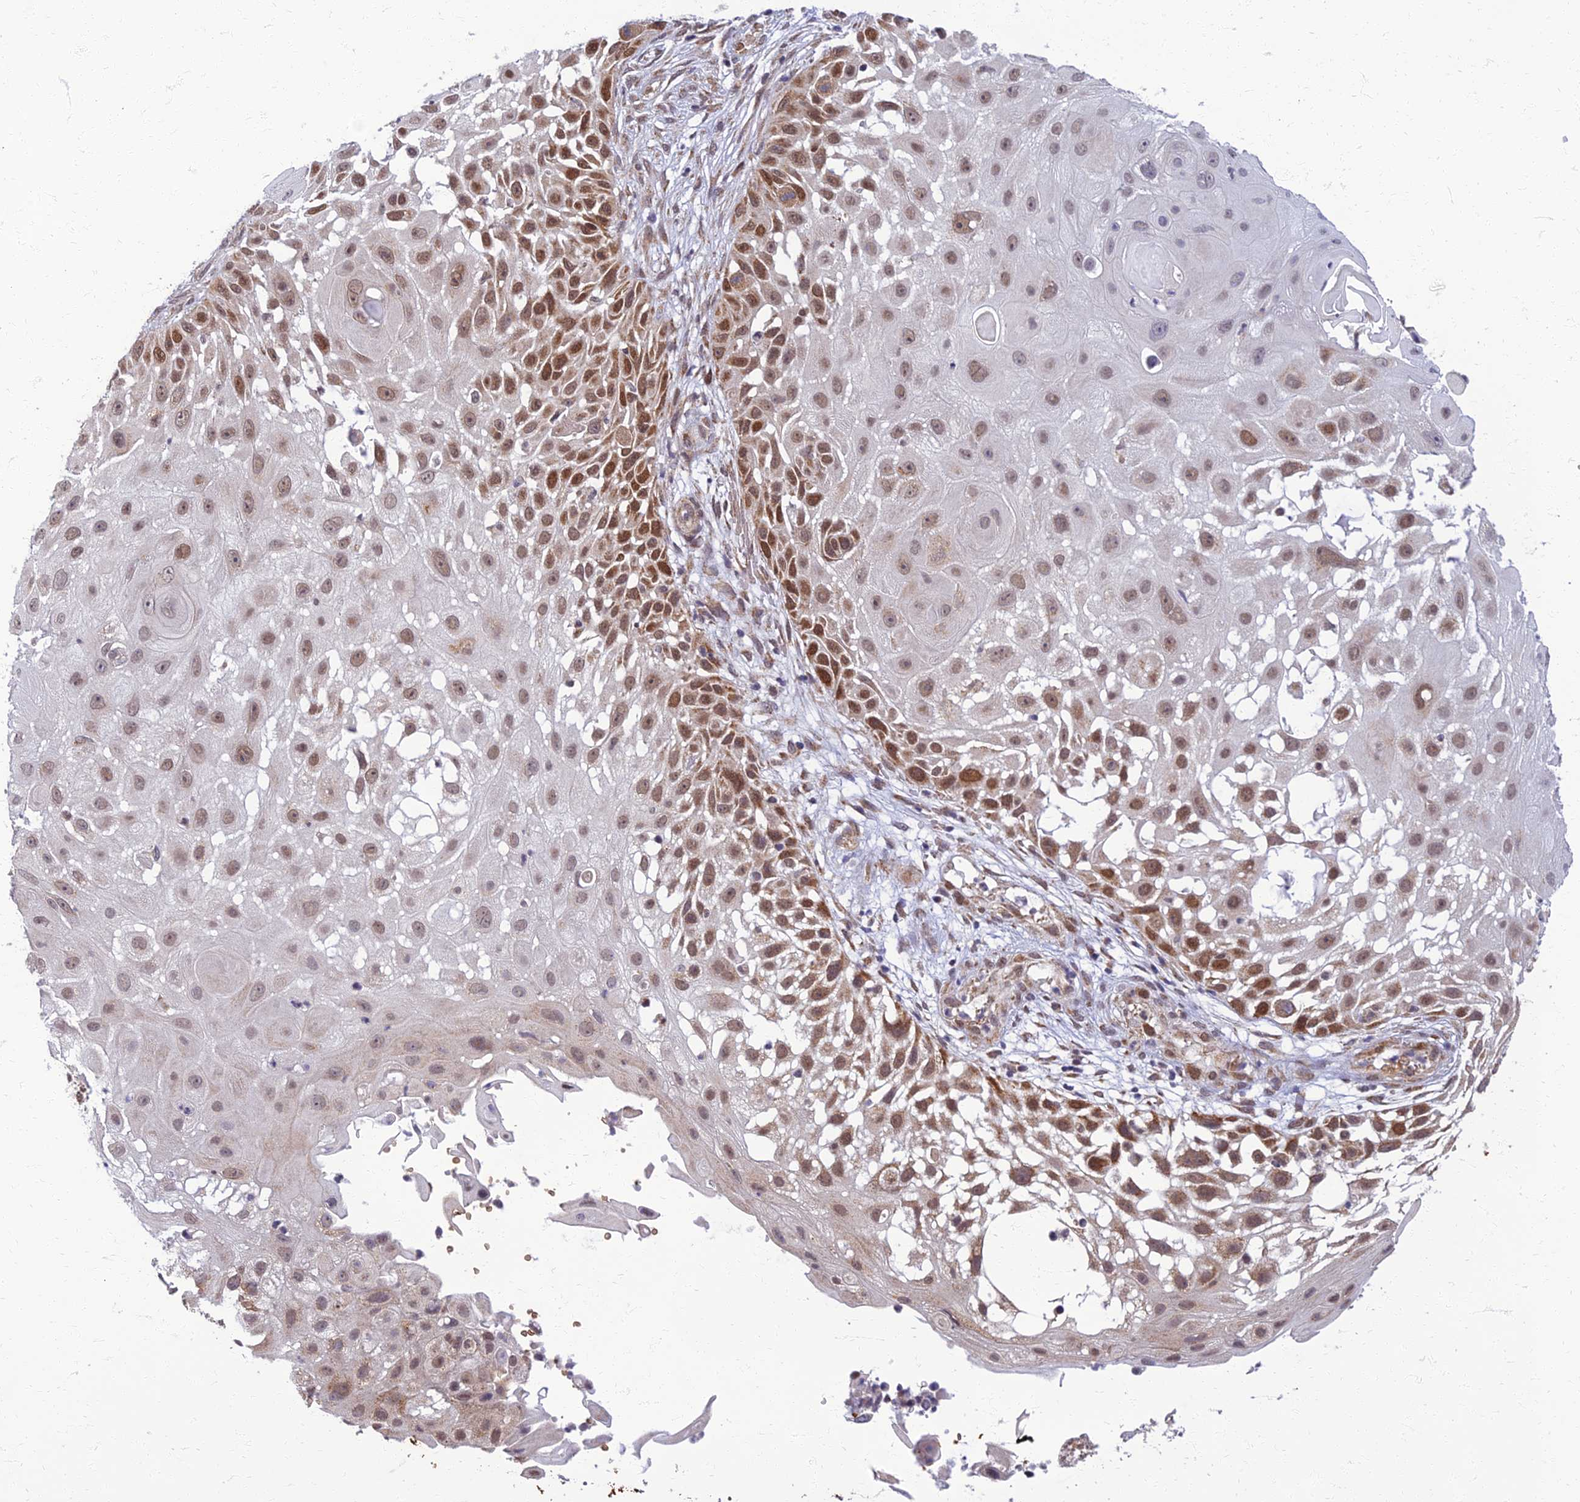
{"staining": {"intensity": "moderate", "quantity": ">75%", "location": "nuclear"}, "tissue": "skin cancer", "cell_type": "Tumor cells", "image_type": "cancer", "snomed": [{"axis": "morphology", "description": "Squamous cell carcinoma, NOS"}, {"axis": "topography", "description": "Skin"}], "caption": "DAB immunohistochemical staining of squamous cell carcinoma (skin) reveals moderate nuclear protein expression in about >75% of tumor cells.", "gene": "EARS2", "patient": {"sex": "female", "age": 44}}